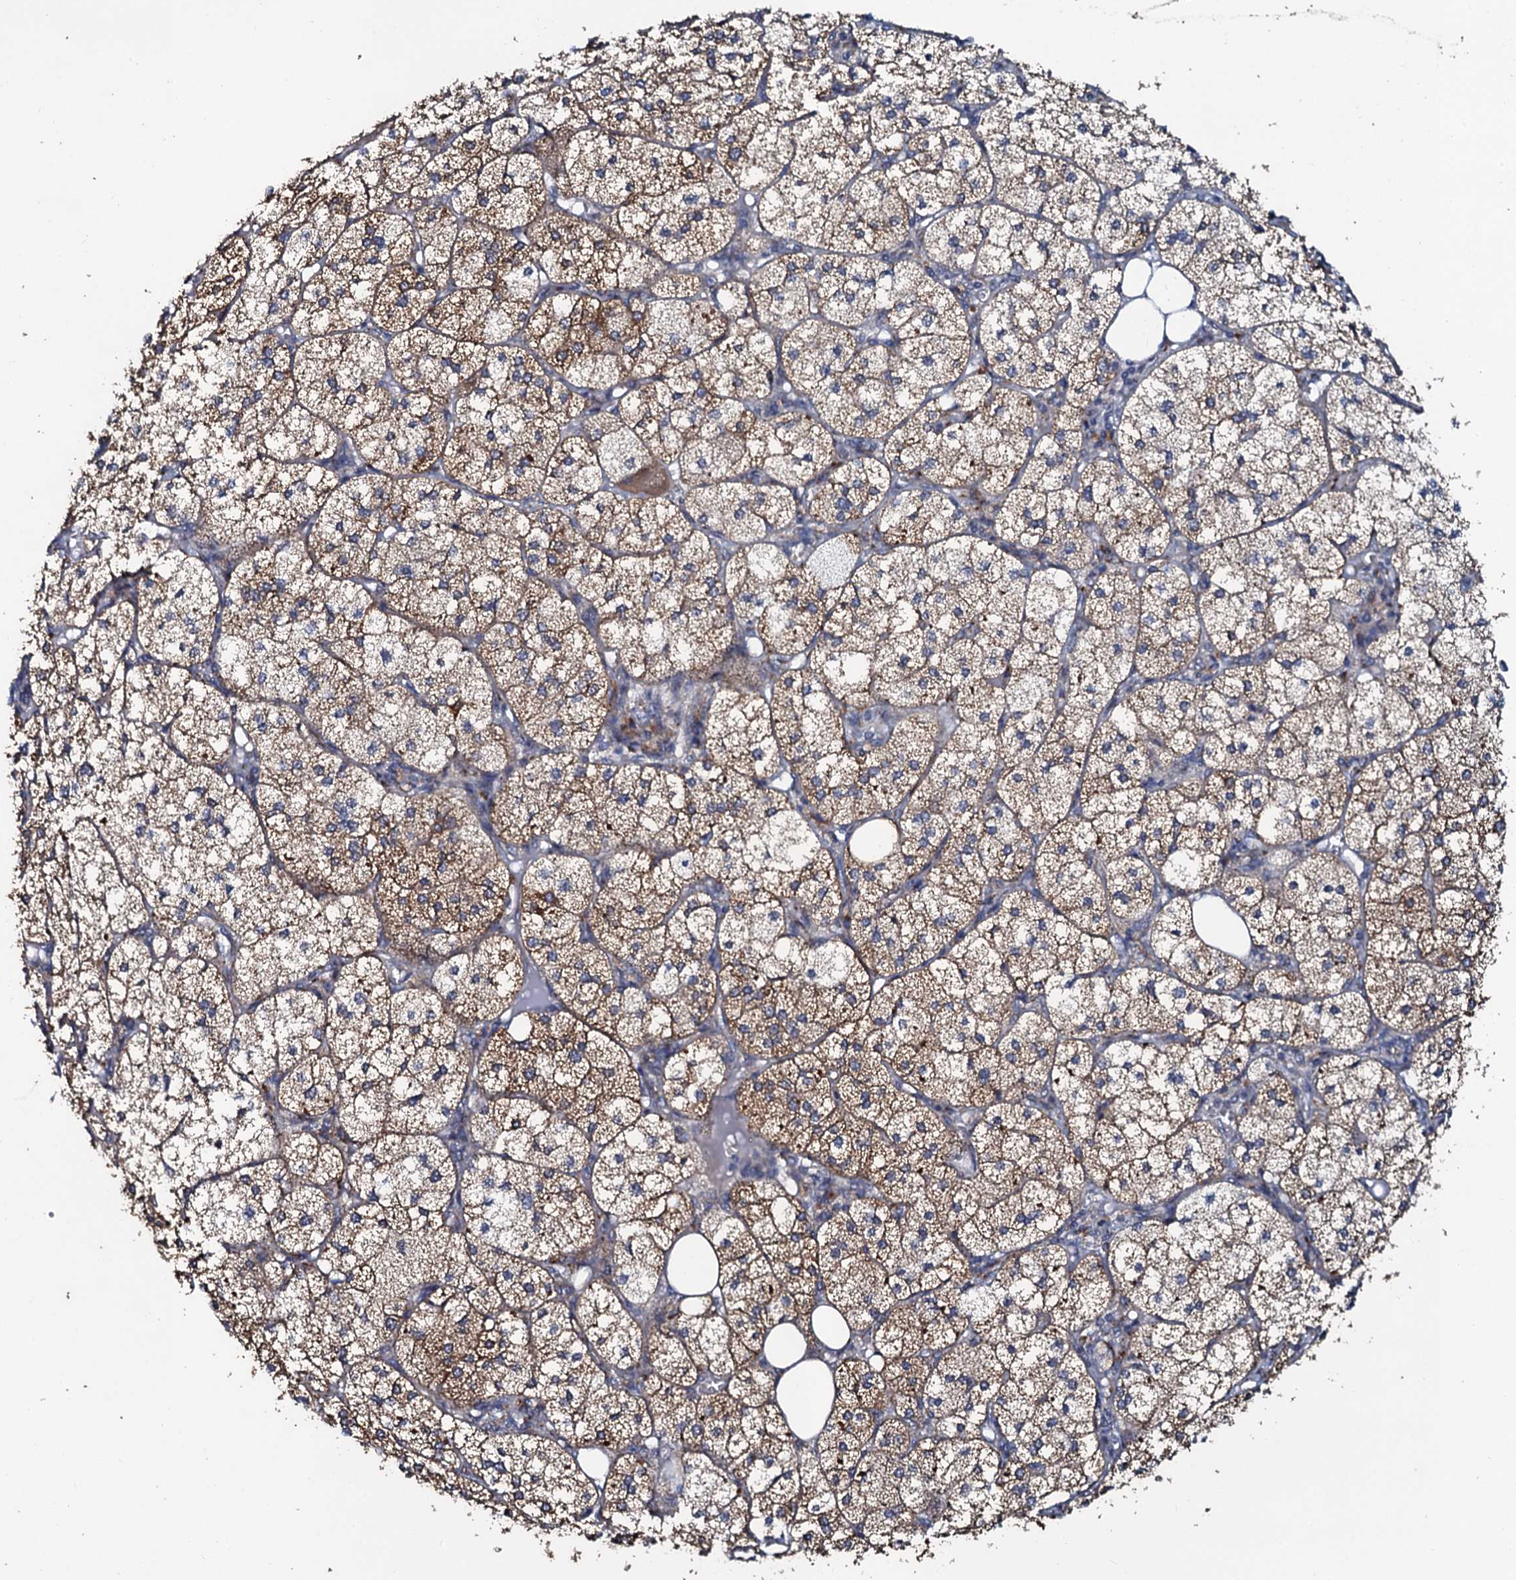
{"staining": {"intensity": "moderate", "quantity": ">75%", "location": "cytoplasmic/membranous"}, "tissue": "adrenal gland", "cell_type": "Glandular cells", "image_type": "normal", "snomed": [{"axis": "morphology", "description": "Normal tissue, NOS"}, {"axis": "topography", "description": "Adrenal gland"}], "caption": "A medium amount of moderate cytoplasmic/membranous staining is seen in approximately >75% of glandular cells in unremarkable adrenal gland. The staining was performed using DAB to visualize the protein expression in brown, while the nuclei were stained in blue with hematoxylin (Magnification: 20x).", "gene": "GLCE", "patient": {"sex": "female", "age": 61}}